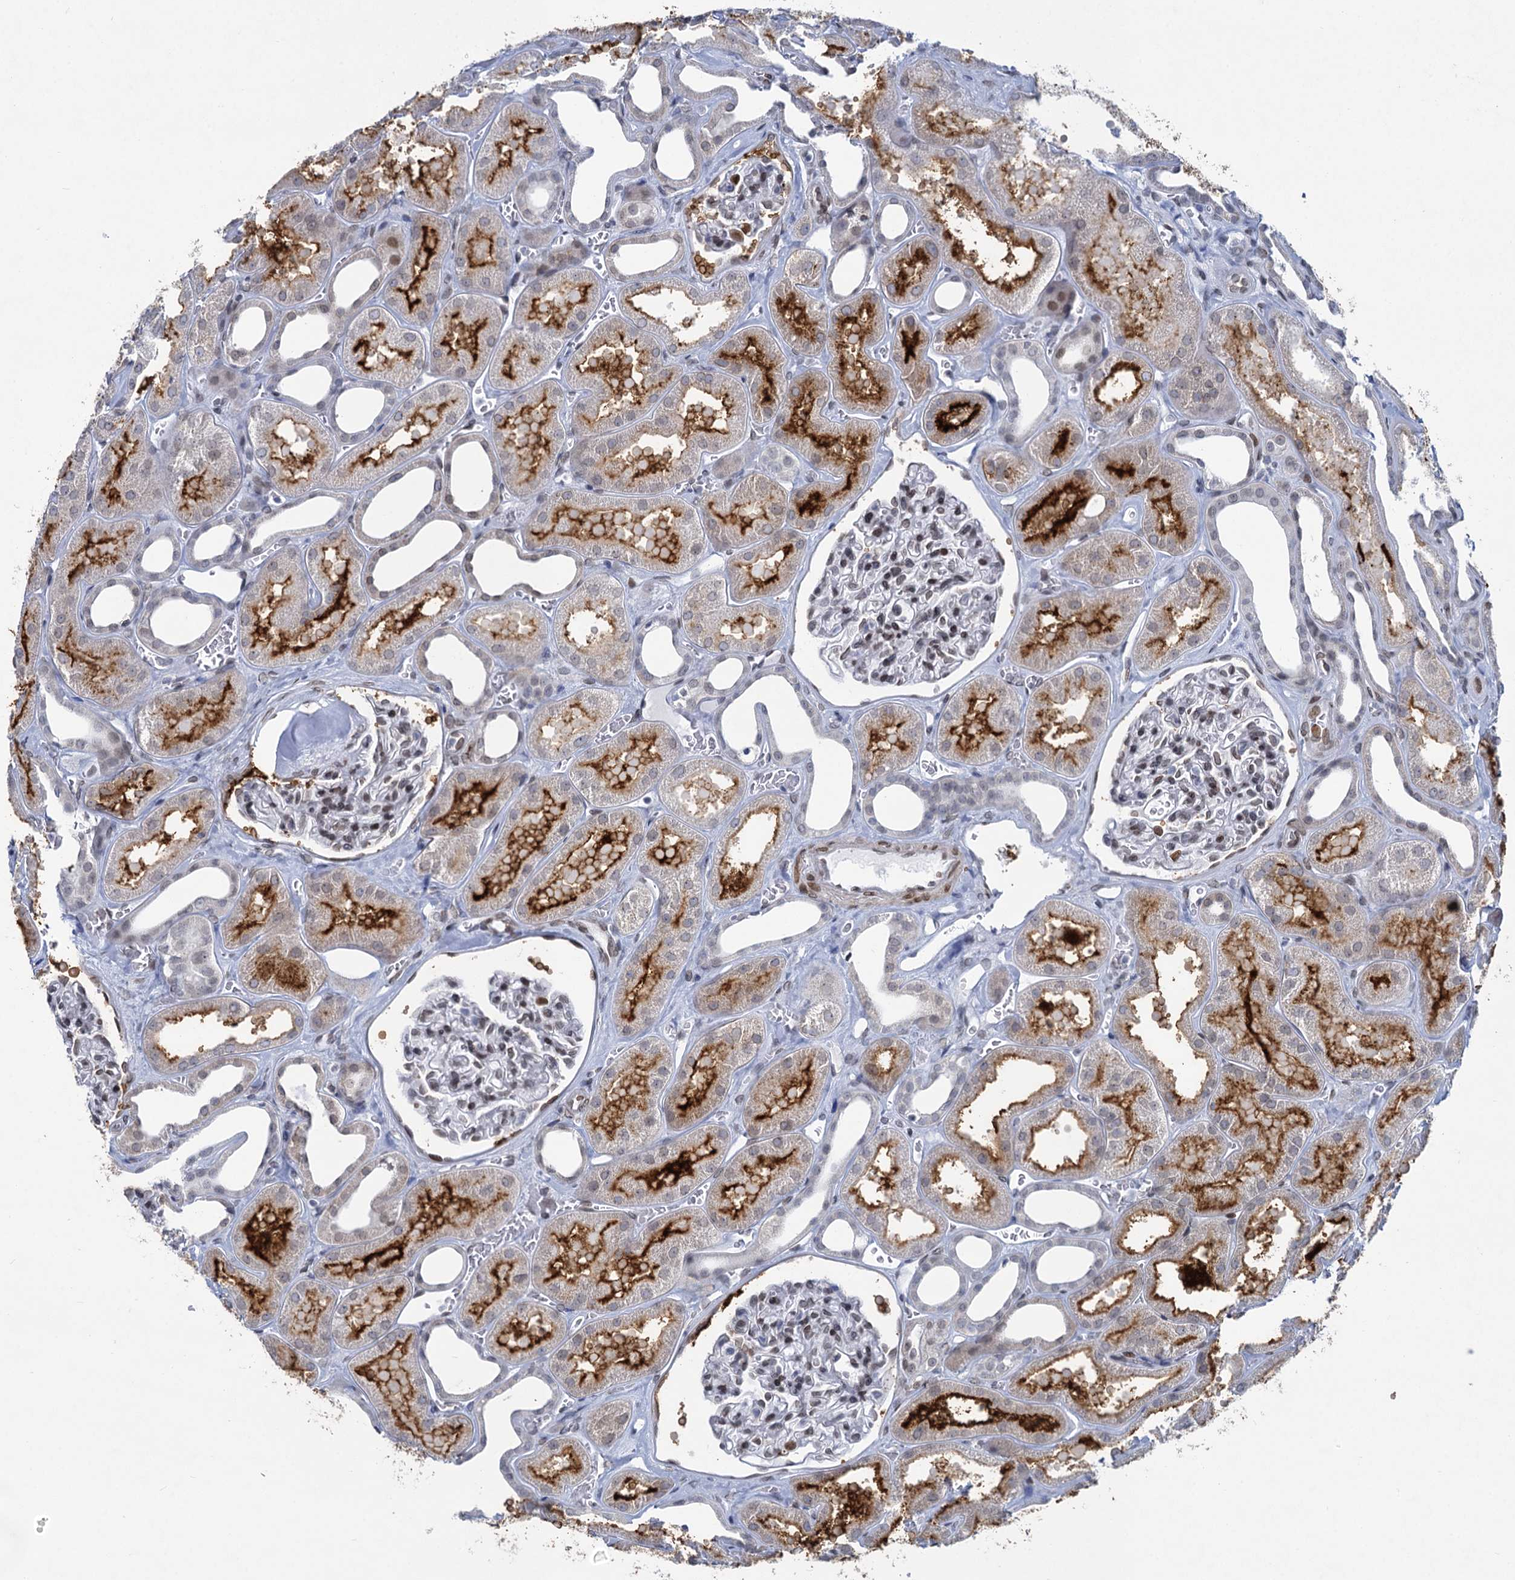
{"staining": {"intensity": "moderate", "quantity": "25%-75%", "location": "nuclear"}, "tissue": "kidney", "cell_type": "Cells in glomeruli", "image_type": "normal", "snomed": [{"axis": "morphology", "description": "Normal tissue, NOS"}, {"axis": "morphology", "description": "Adenocarcinoma, NOS"}, {"axis": "topography", "description": "Kidney"}], "caption": "Benign kidney displays moderate nuclear positivity in approximately 25%-75% of cells in glomeruli, visualized by immunohistochemistry.", "gene": "PRSS35", "patient": {"sex": "female", "age": 68}}